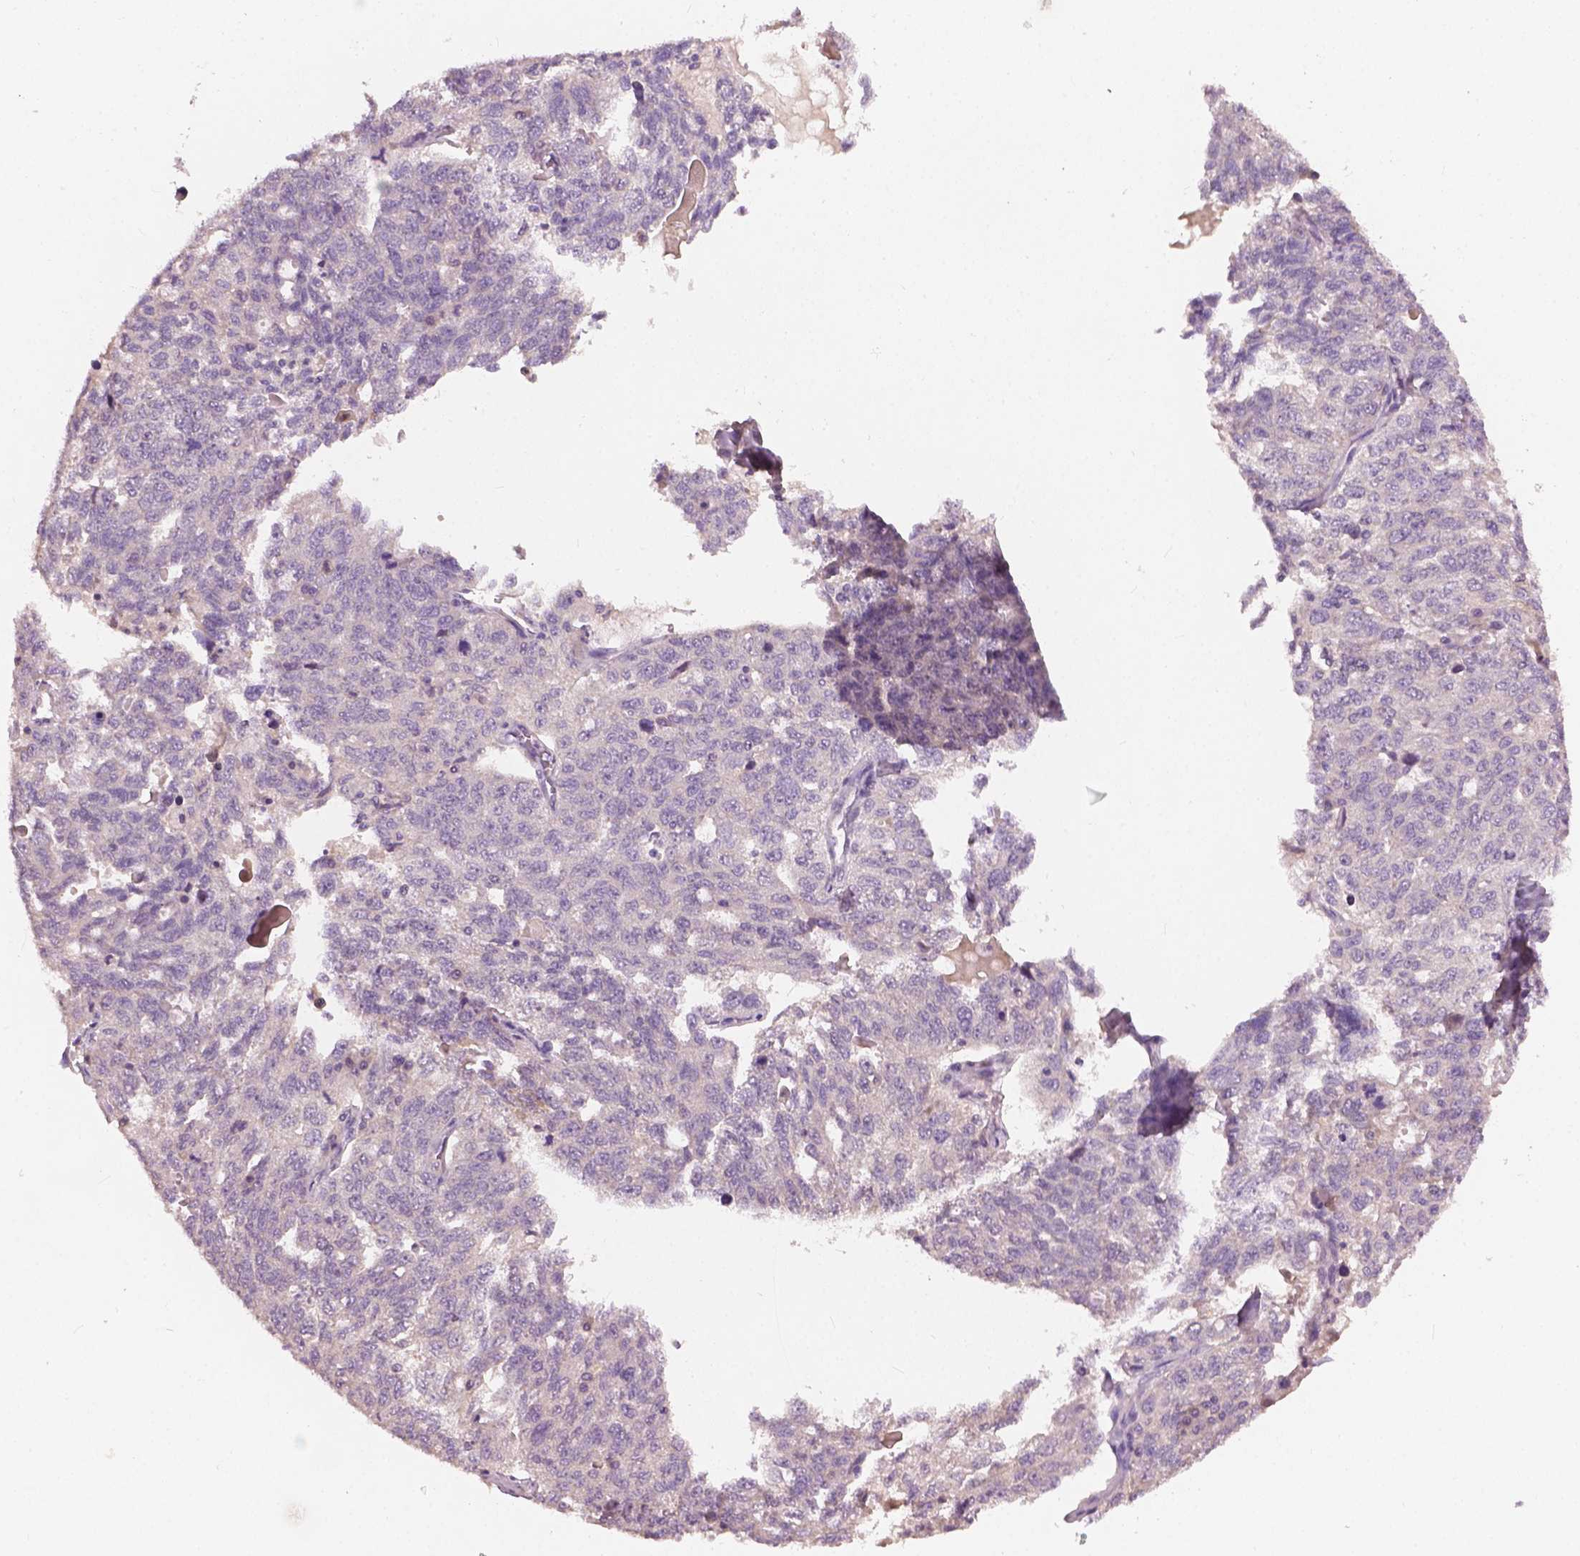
{"staining": {"intensity": "negative", "quantity": "none", "location": "none"}, "tissue": "ovarian cancer", "cell_type": "Tumor cells", "image_type": "cancer", "snomed": [{"axis": "morphology", "description": "Cystadenocarcinoma, serous, NOS"}, {"axis": "topography", "description": "Ovary"}], "caption": "Ovarian cancer (serous cystadenocarcinoma) stained for a protein using IHC displays no positivity tumor cells.", "gene": "KRT17", "patient": {"sex": "female", "age": 71}}